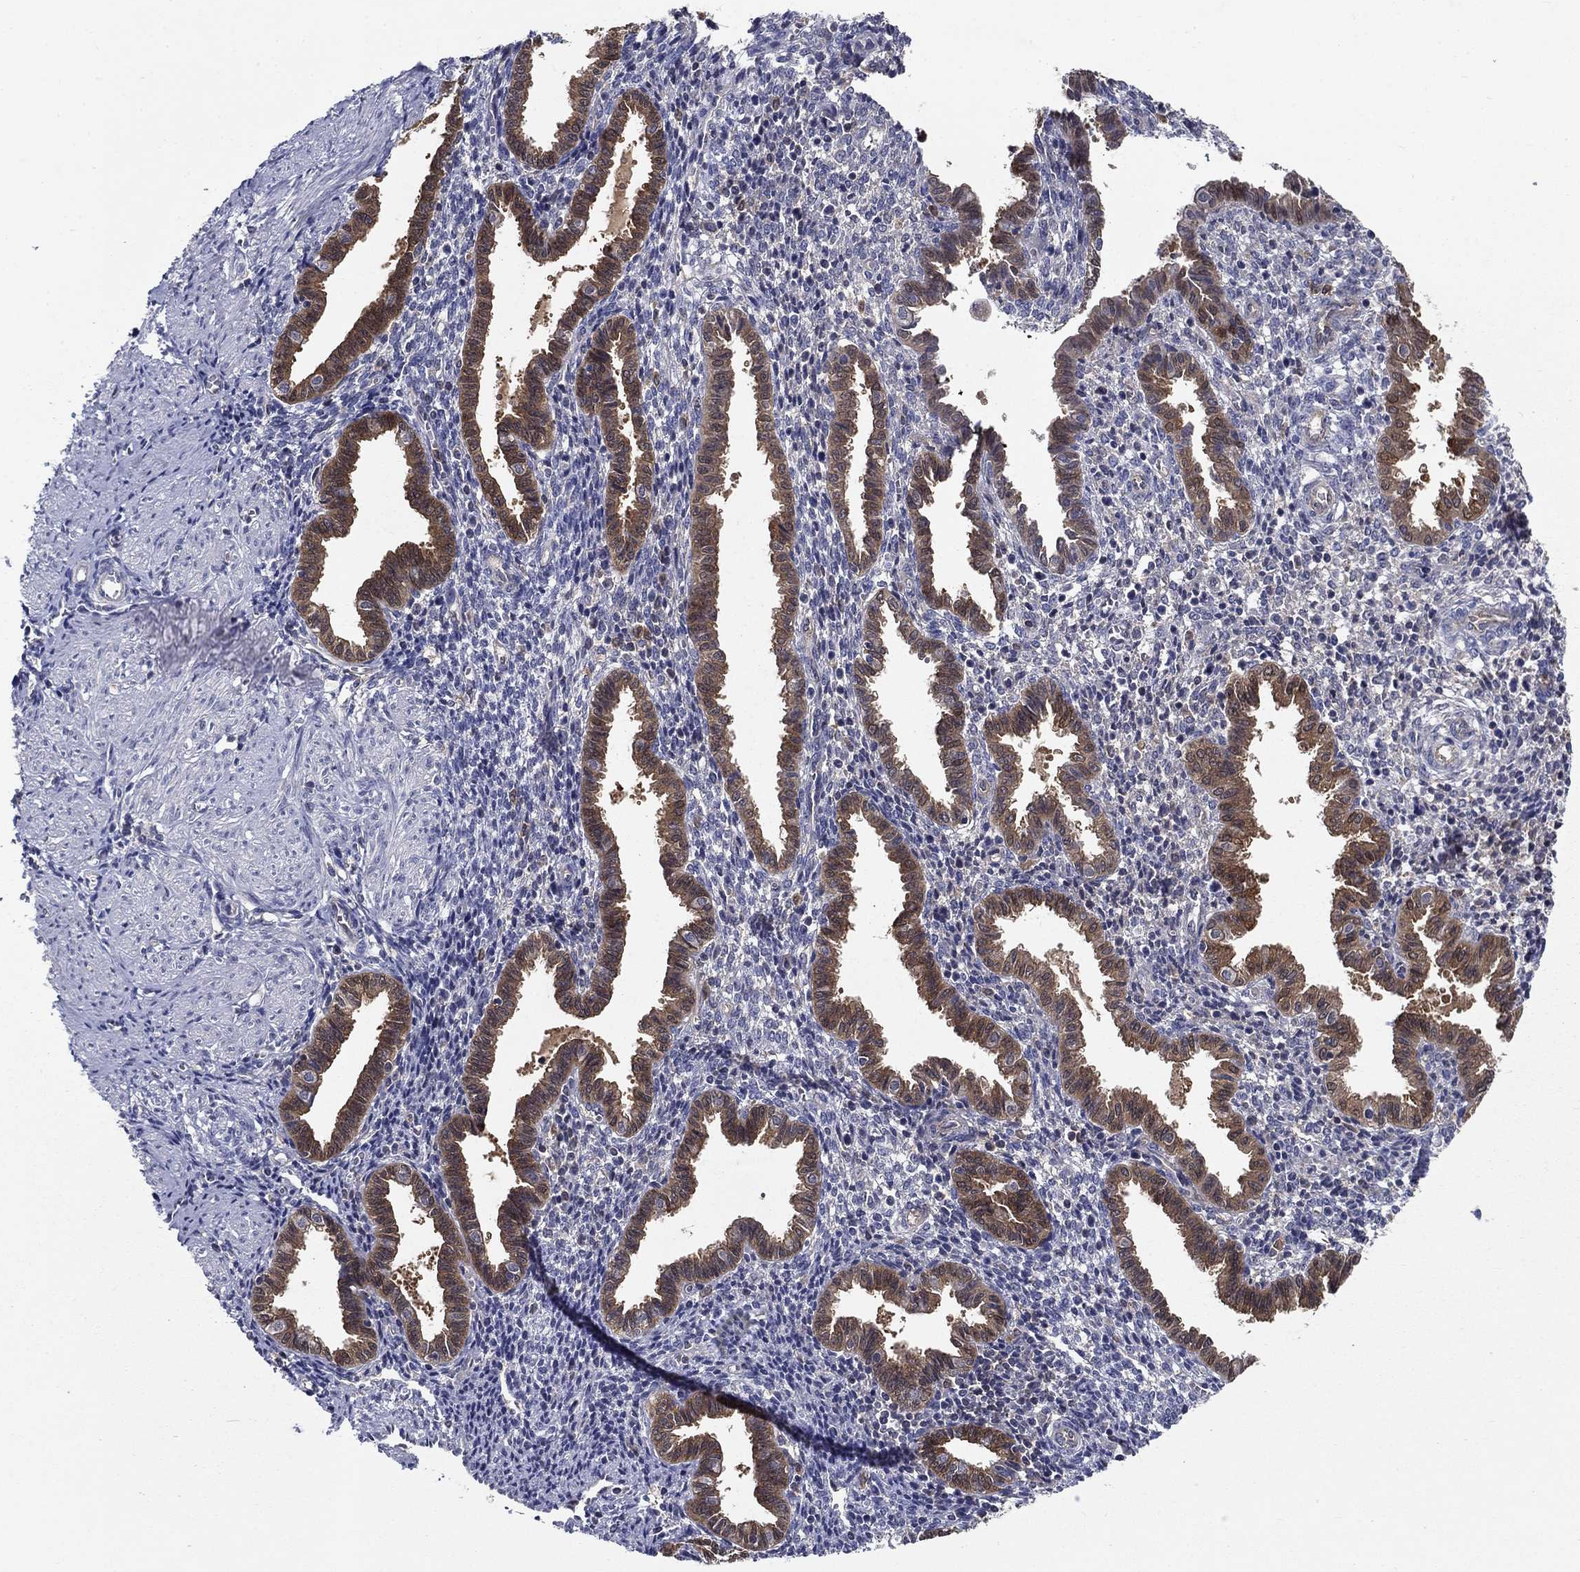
{"staining": {"intensity": "negative", "quantity": "none", "location": "none"}, "tissue": "endometrium", "cell_type": "Cells in endometrial stroma", "image_type": "normal", "snomed": [{"axis": "morphology", "description": "Normal tissue, NOS"}, {"axis": "topography", "description": "Endometrium"}], "caption": "This image is of unremarkable endometrium stained with immunohistochemistry to label a protein in brown with the nuclei are counter-stained blue. There is no positivity in cells in endometrial stroma.", "gene": "GLTP", "patient": {"sex": "female", "age": 37}}